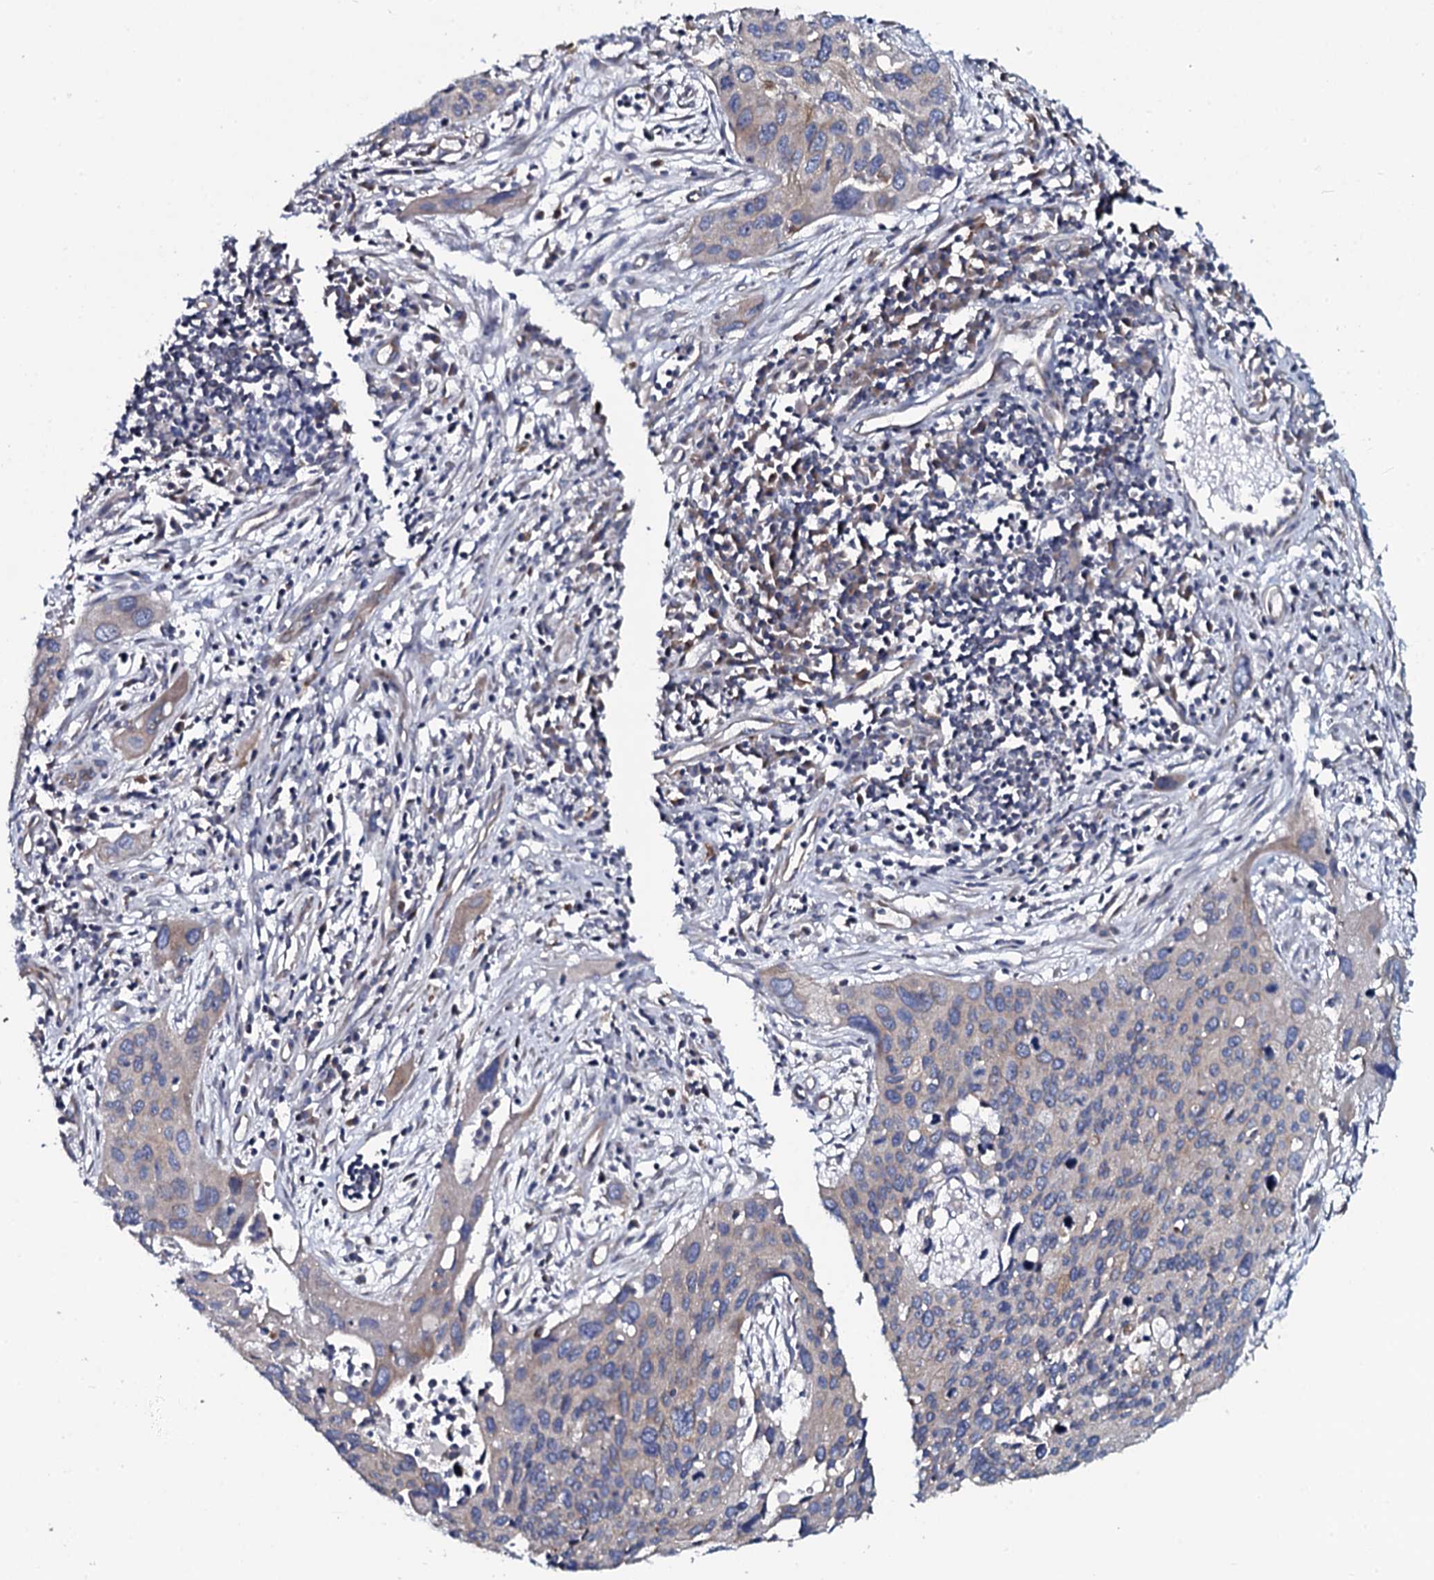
{"staining": {"intensity": "negative", "quantity": "none", "location": "none"}, "tissue": "cervical cancer", "cell_type": "Tumor cells", "image_type": "cancer", "snomed": [{"axis": "morphology", "description": "Squamous cell carcinoma, NOS"}, {"axis": "topography", "description": "Cervix"}], "caption": "Immunohistochemistry histopathology image of squamous cell carcinoma (cervical) stained for a protein (brown), which demonstrates no staining in tumor cells.", "gene": "TMEM151A", "patient": {"sex": "female", "age": 55}}